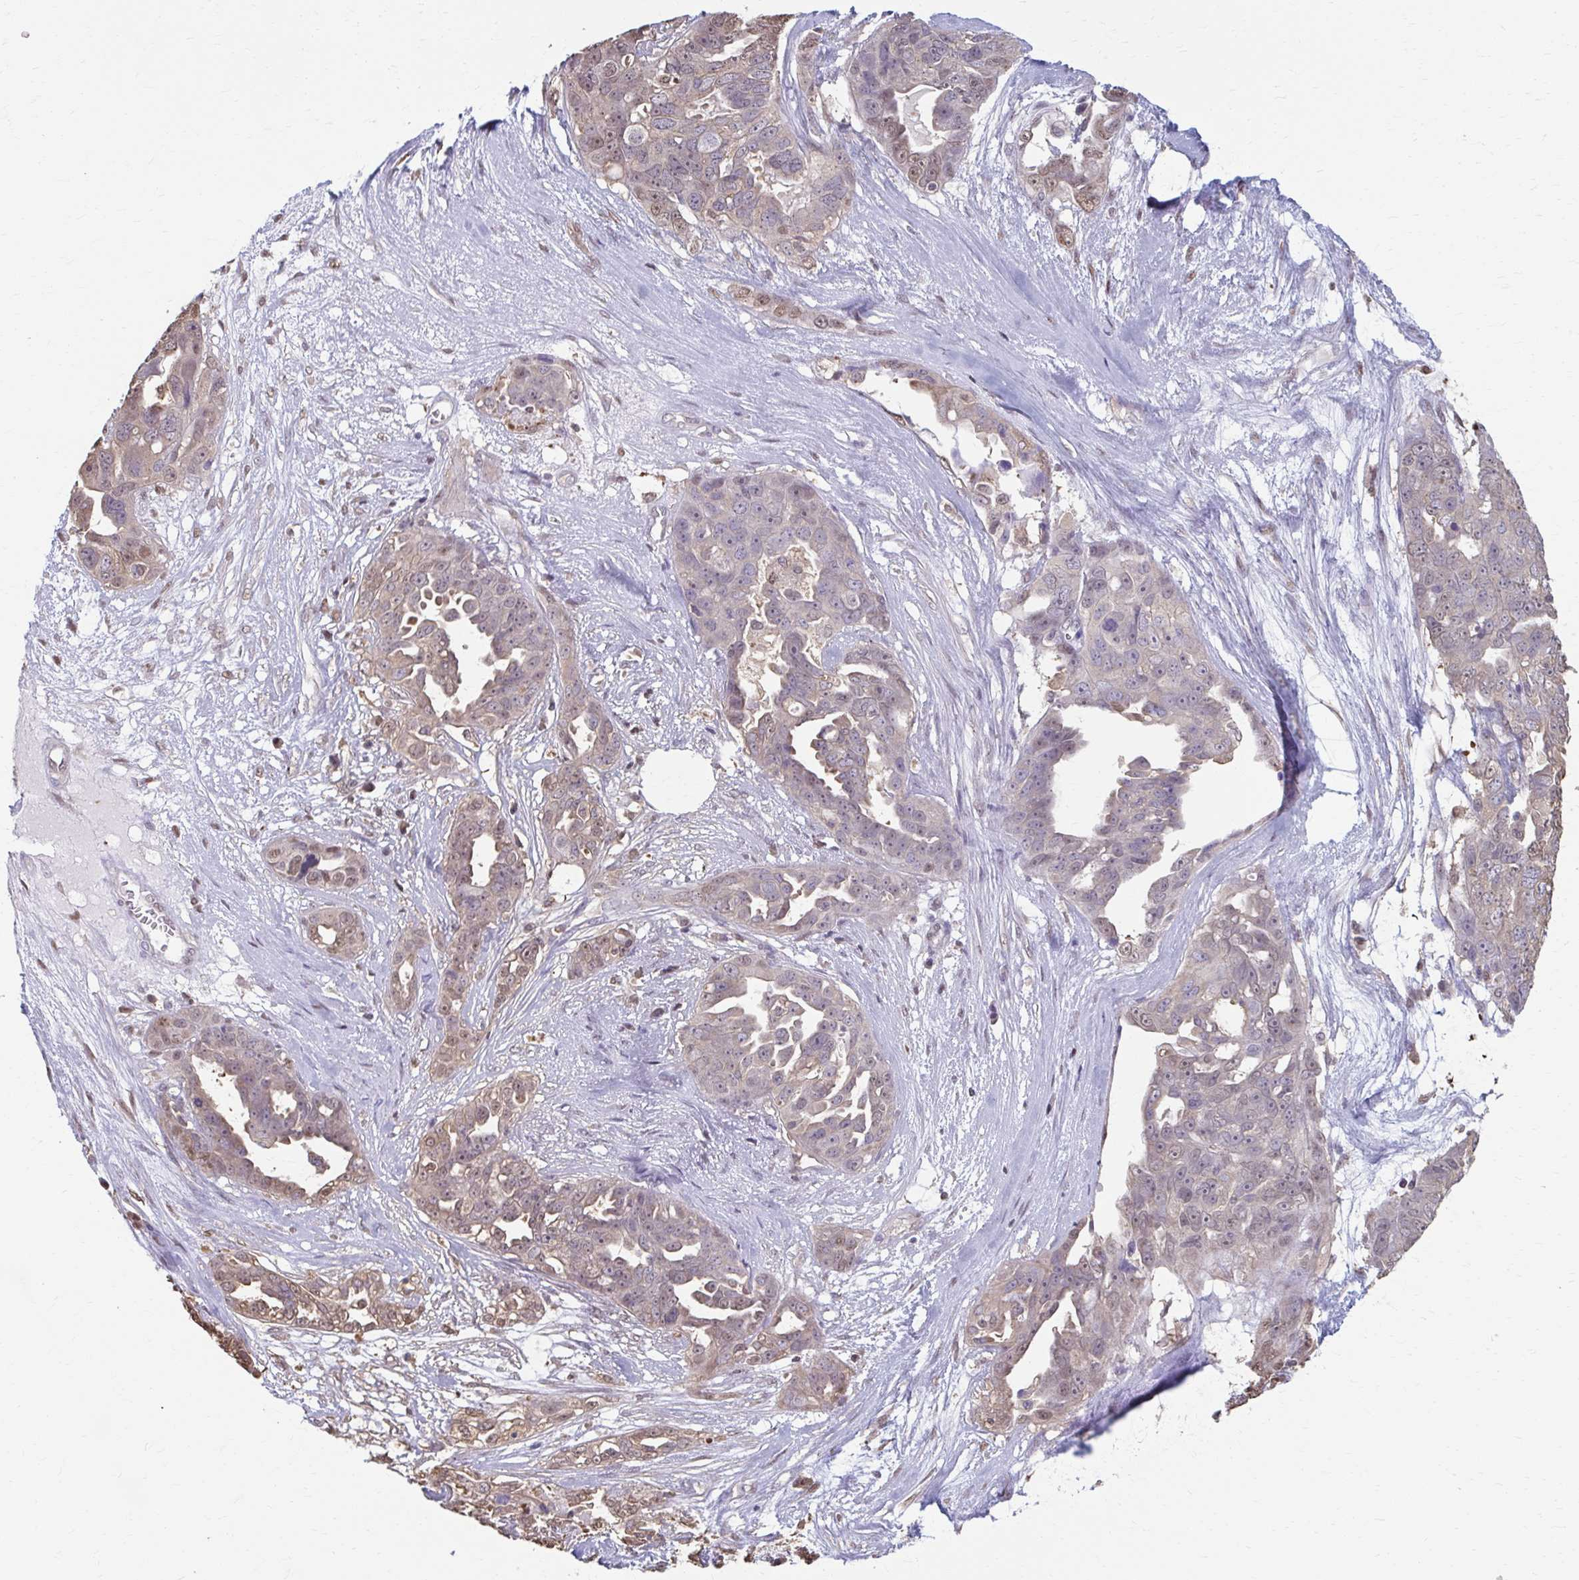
{"staining": {"intensity": "weak", "quantity": "<25%", "location": "cytoplasmic/membranous,nuclear"}, "tissue": "ovarian cancer", "cell_type": "Tumor cells", "image_type": "cancer", "snomed": [{"axis": "morphology", "description": "Carcinoma, endometroid"}, {"axis": "topography", "description": "Ovary"}], "caption": "IHC histopathology image of ovarian endometroid carcinoma stained for a protein (brown), which exhibits no positivity in tumor cells.", "gene": "ING4", "patient": {"sex": "female", "age": 70}}